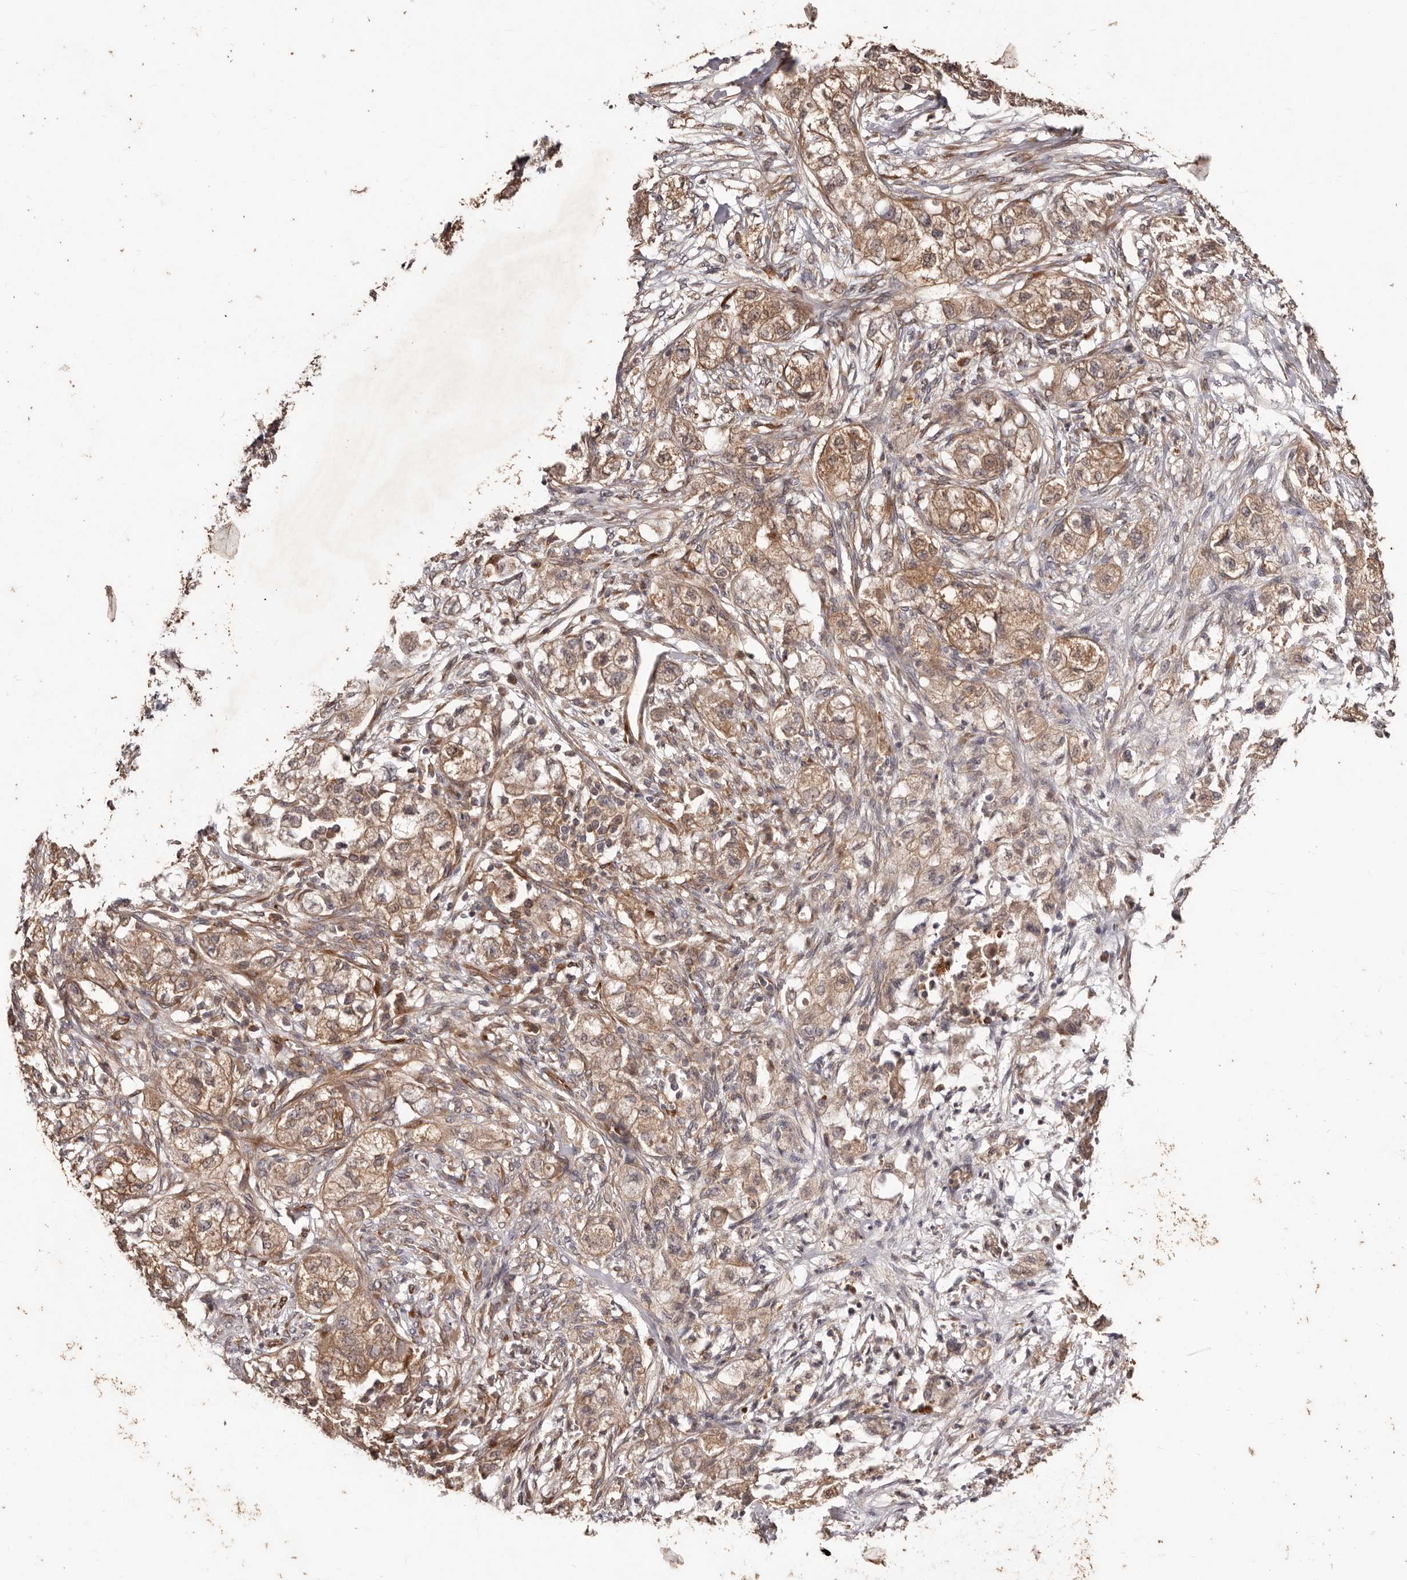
{"staining": {"intensity": "moderate", "quantity": ">75%", "location": "cytoplasmic/membranous"}, "tissue": "pancreatic cancer", "cell_type": "Tumor cells", "image_type": "cancer", "snomed": [{"axis": "morphology", "description": "Adenocarcinoma, NOS"}, {"axis": "topography", "description": "Pancreas"}], "caption": "Human pancreatic cancer (adenocarcinoma) stained for a protein (brown) displays moderate cytoplasmic/membranous positive positivity in approximately >75% of tumor cells.", "gene": "CCL14", "patient": {"sex": "female", "age": 78}}